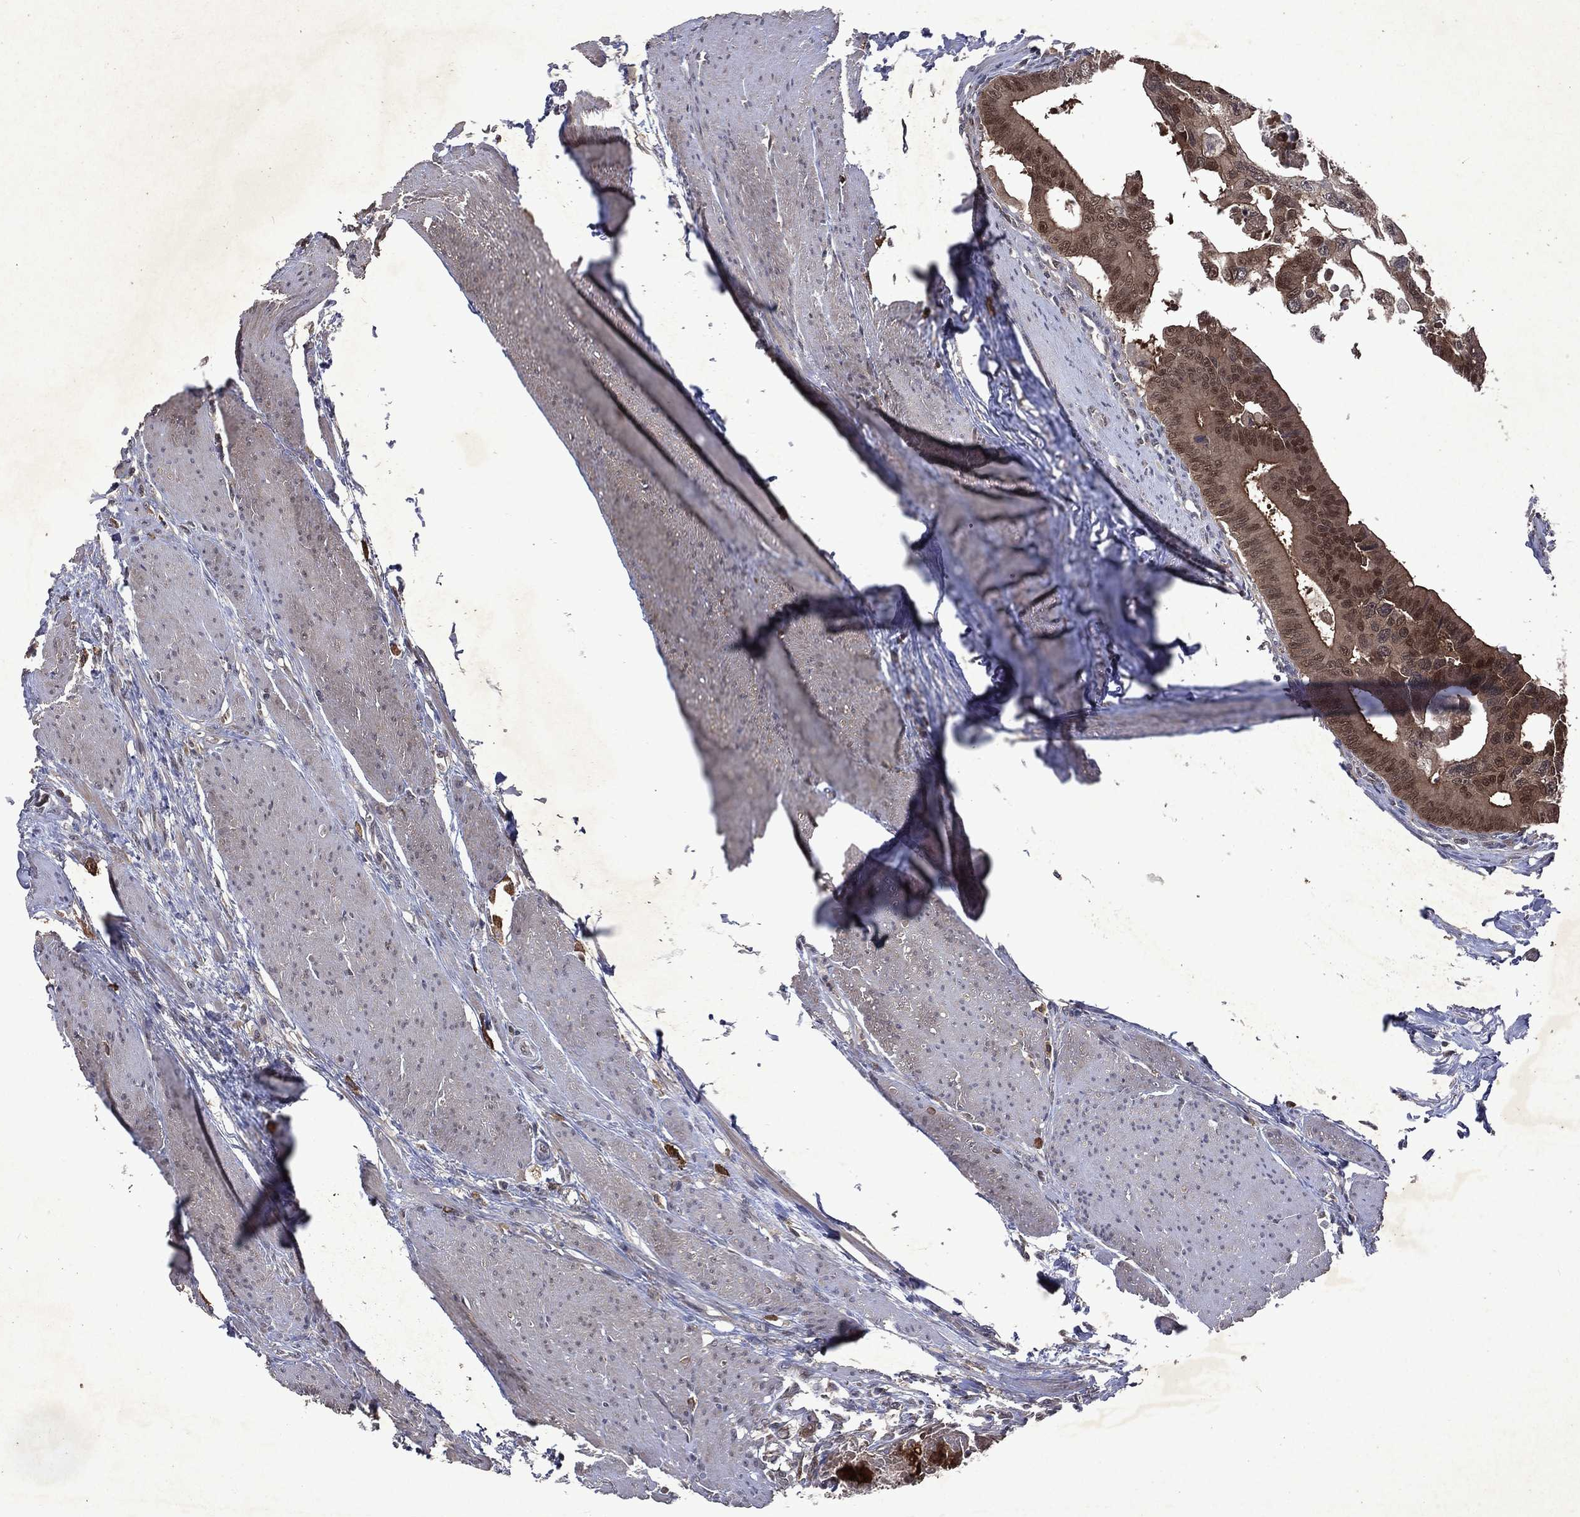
{"staining": {"intensity": "moderate", "quantity": ">75%", "location": "cytoplasmic/membranous,nuclear"}, "tissue": "colorectal cancer", "cell_type": "Tumor cells", "image_type": "cancer", "snomed": [{"axis": "morphology", "description": "Adenocarcinoma, NOS"}, {"axis": "topography", "description": "Rectum"}], "caption": "Moderate cytoplasmic/membranous and nuclear protein expression is appreciated in about >75% of tumor cells in colorectal adenocarcinoma.", "gene": "MTAP", "patient": {"sex": "male", "age": 64}}